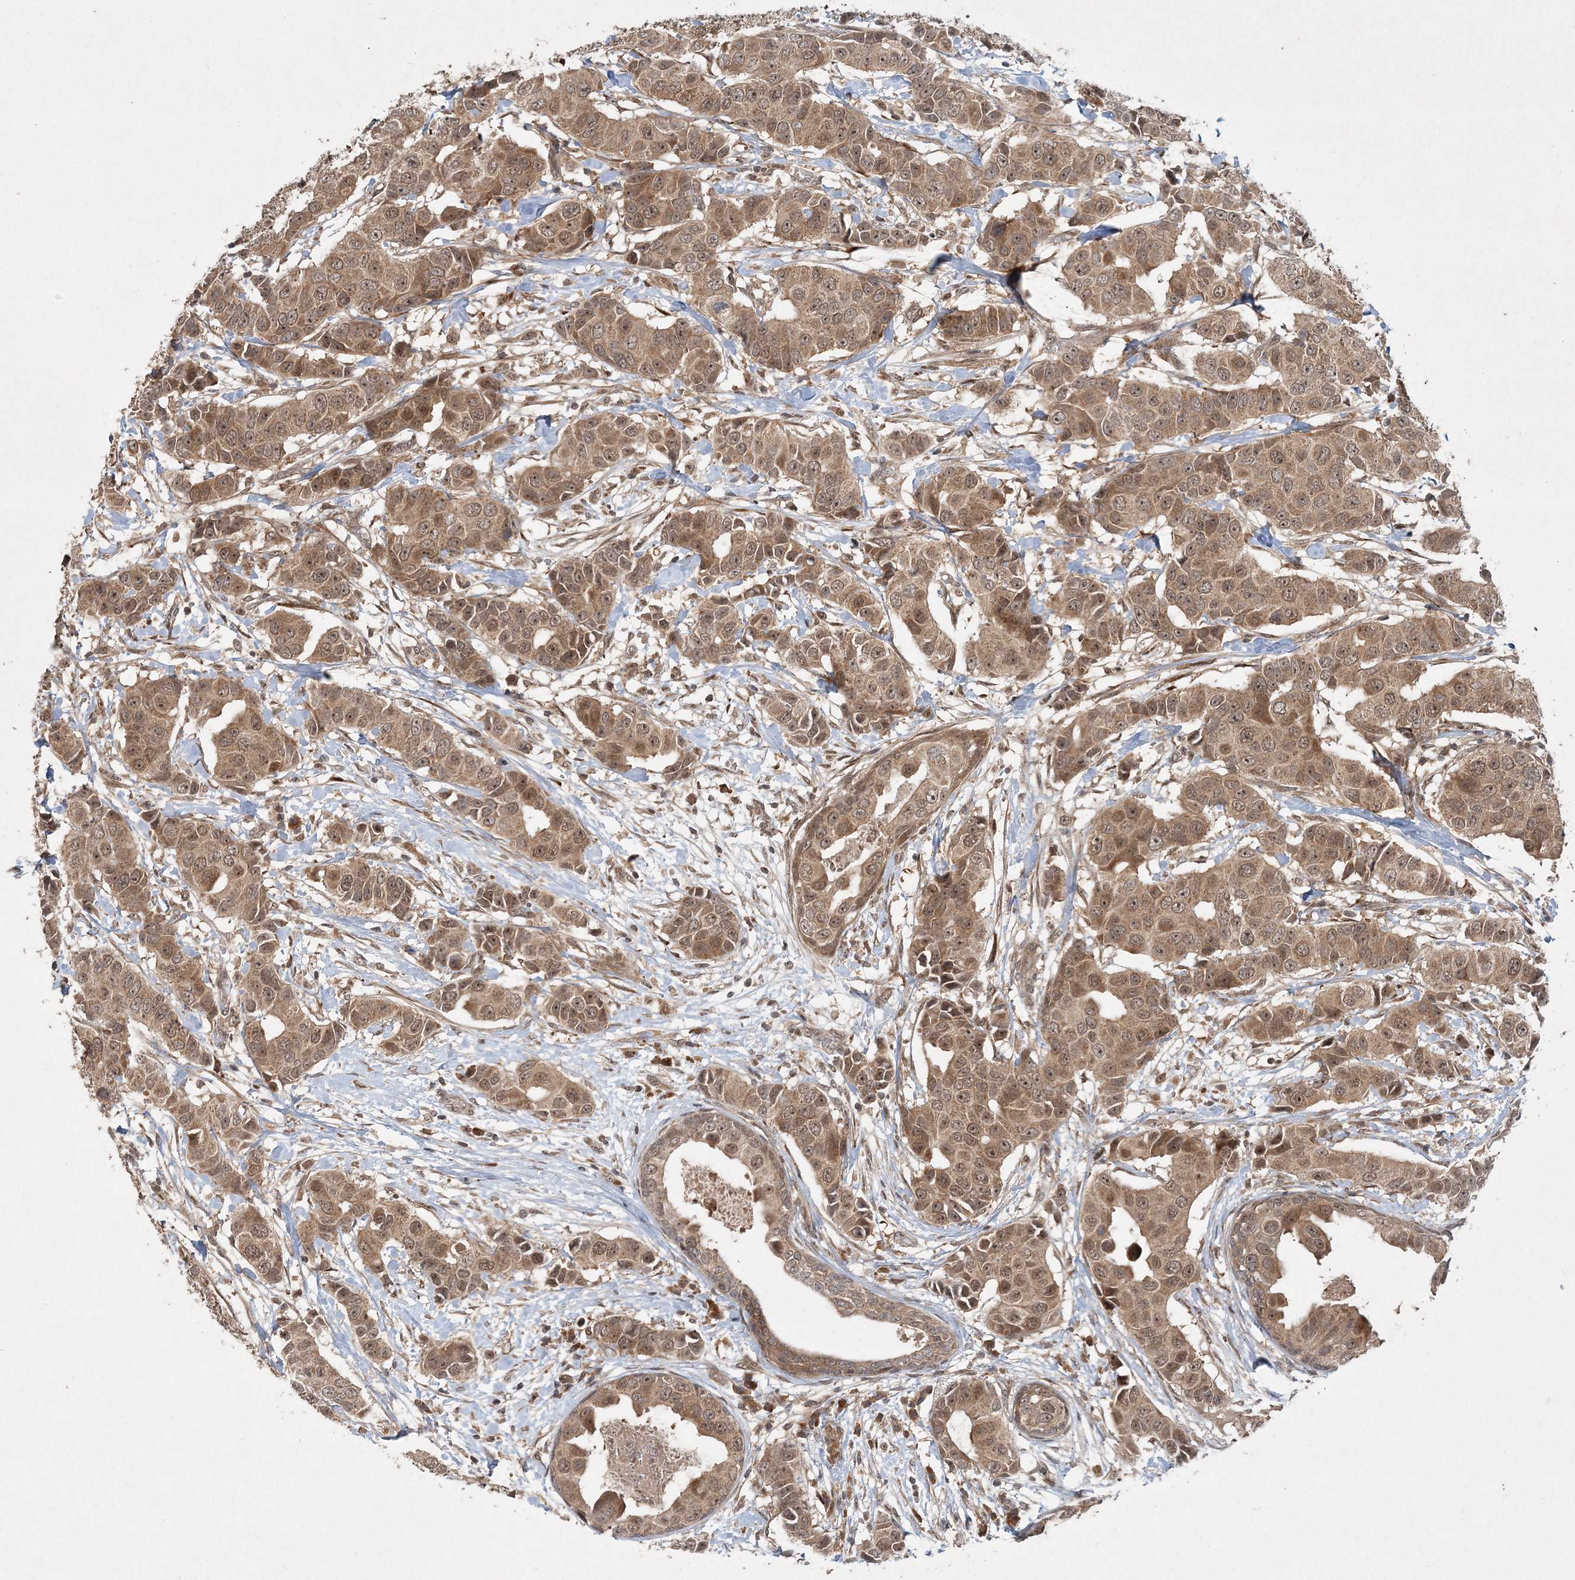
{"staining": {"intensity": "moderate", "quantity": ">75%", "location": "cytoplasmic/membranous,nuclear"}, "tissue": "breast cancer", "cell_type": "Tumor cells", "image_type": "cancer", "snomed": [{"axis": "morphology", "description": "Normal tissue, NOS"}, {"axis": "morphology", "description": "Duct carcinoma"}, {"axis": "topography", "description": "Breast"}], "caption": "IHC (DAB) staining of breast infiltrating ductal carcinoma demonstrates moderate cytoplasmic/membranous and nuclear protein positivity in approximately >75% of tumor cells. (DAB (3,3'-diaminobenzidine) IHC with brightfield microscopy, high magnification).", "gene": "UBR3", "patient": {"sex": "female", "age": 39}}